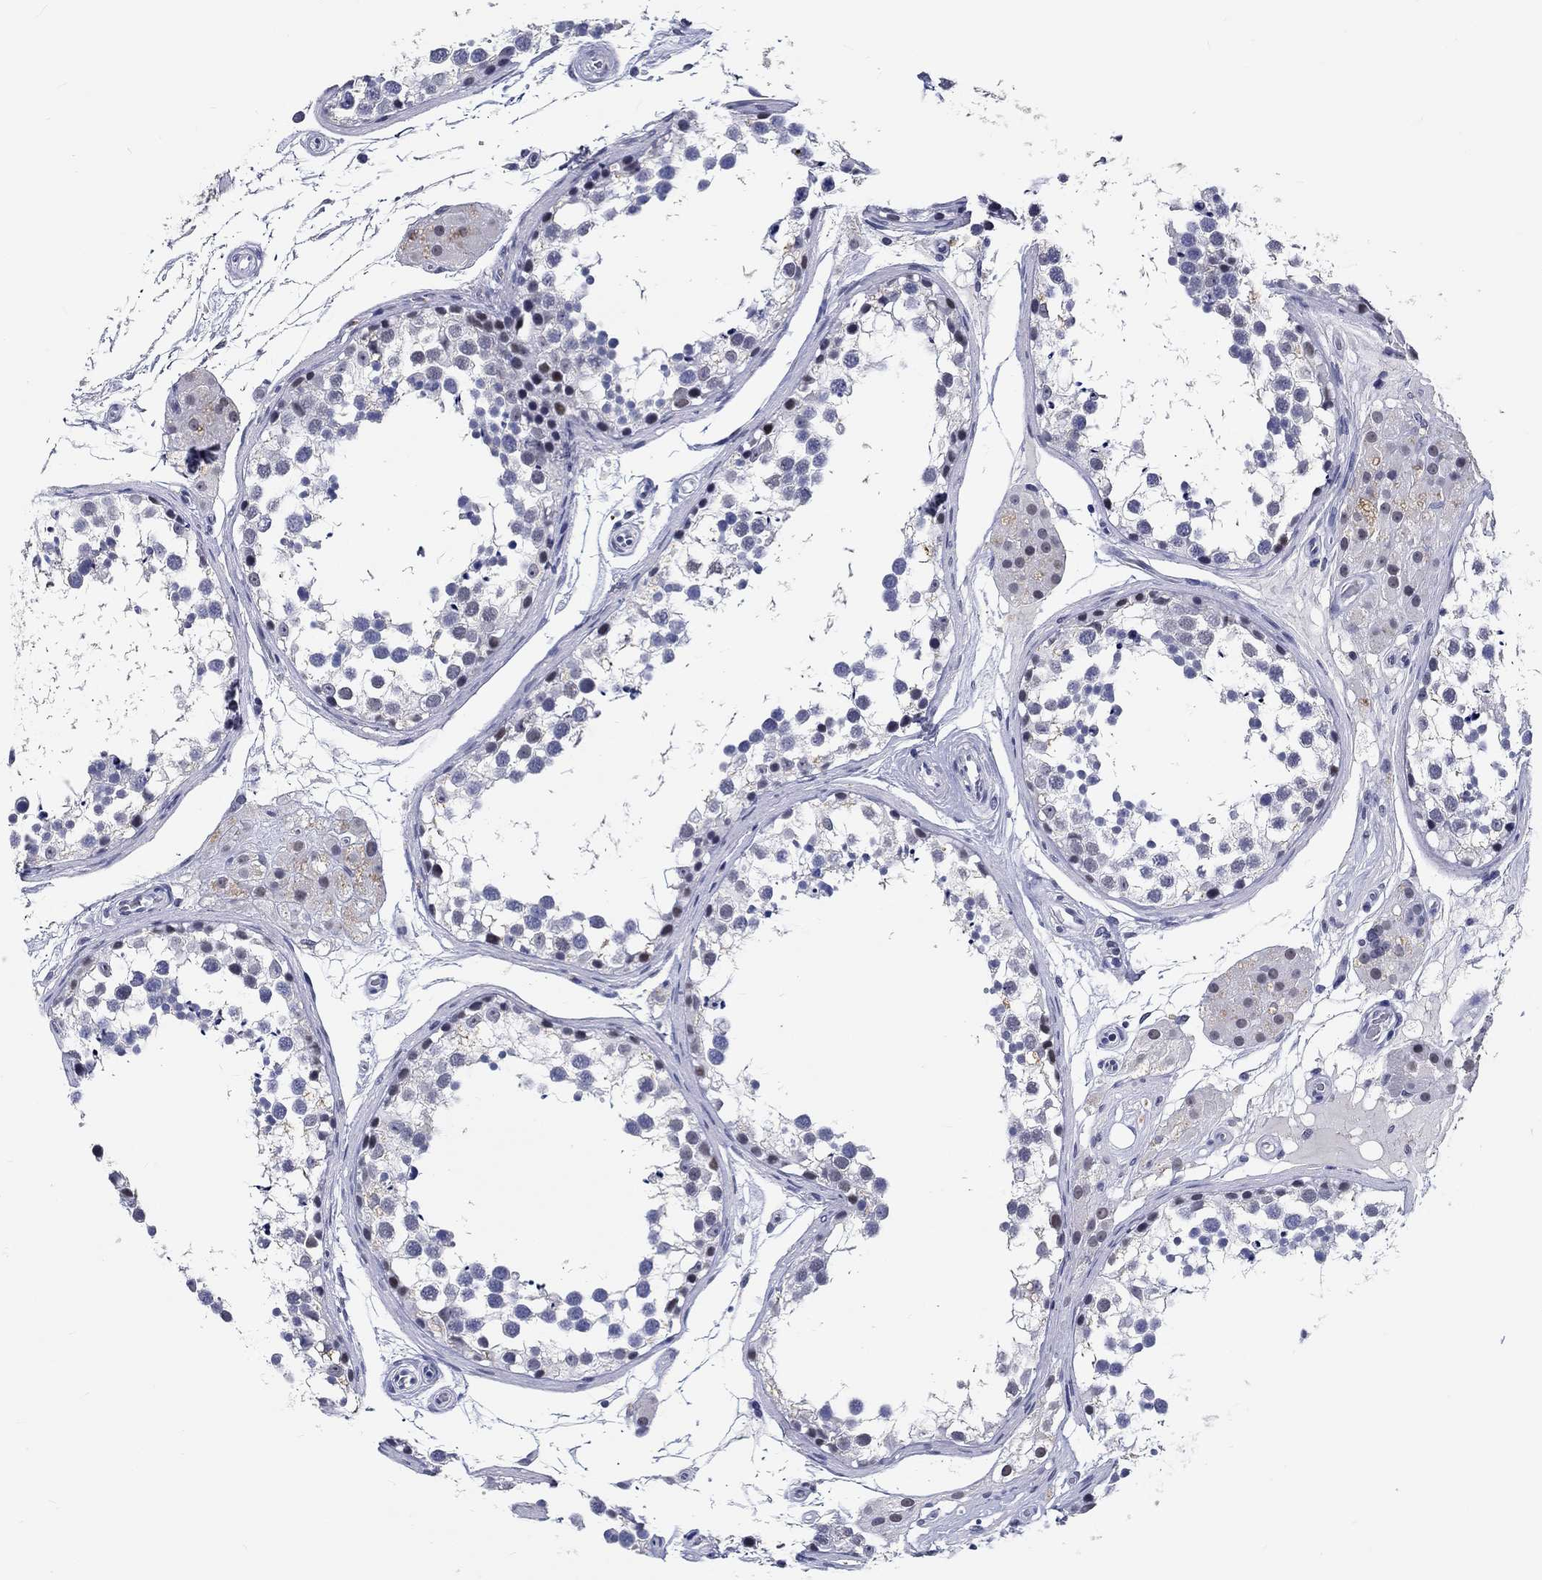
{"staining": {"intensity": "moderate", "quantity": "<25%", "location": "nuclear"}, "tissue": "testis", "cell_type": "Cells in seminiferous ducts", "image_type": "normal", "snomed": [{"axis": "morphology", "description": "Normal tissue, NOS"}, {"axis": "morphology", "description": "Seminoma, NOS"}, {"axis": "topography", "description": "Testis"}], "caption": "Immunohistochemical staining of normal human testis demonstrates low levels of moderate nuclear expression in approximately <25% of cells in seminiferous ducts.", "gene": "GRIN1", "patient": {"sex": "male", "age": 65}}